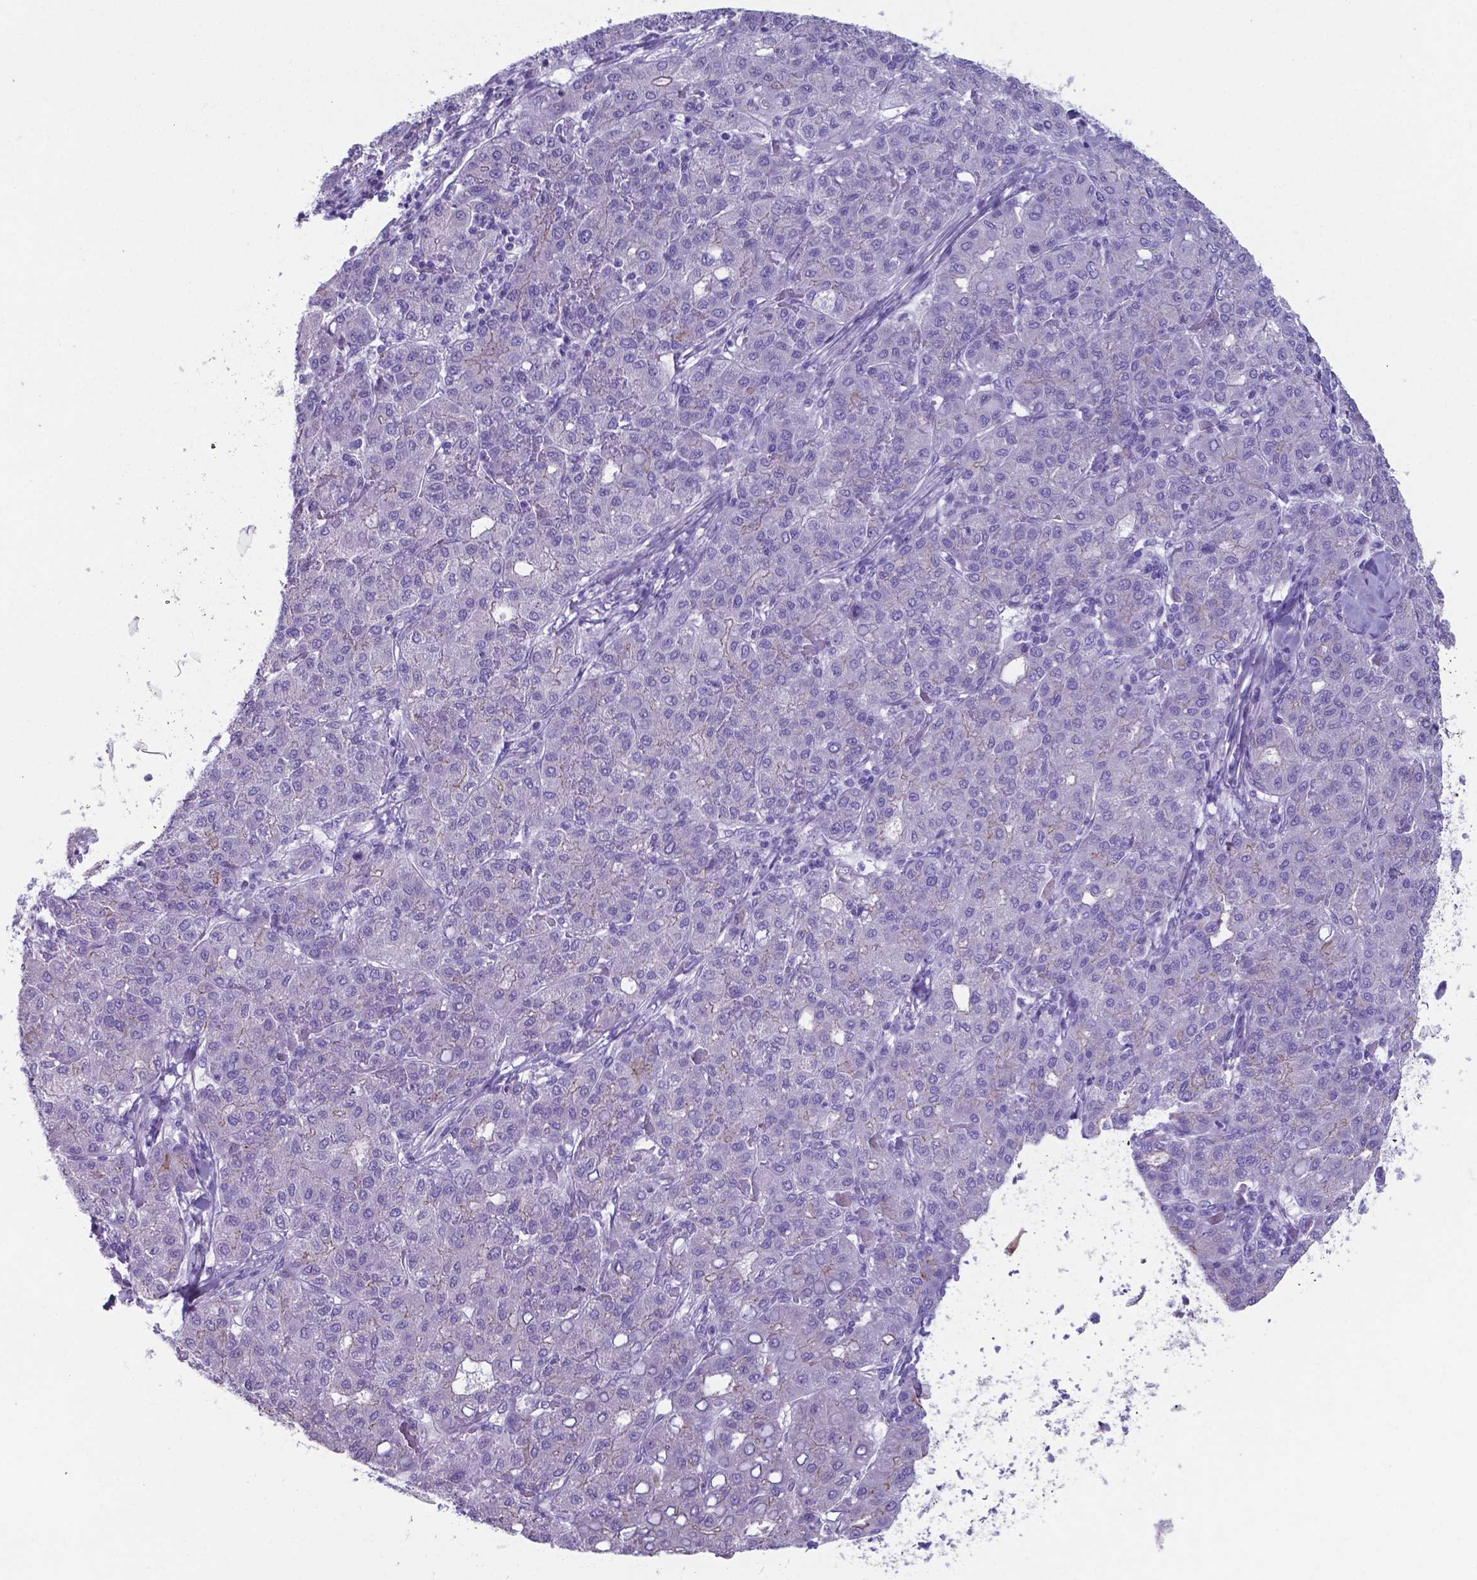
{"staining": {"intensity": "moderate", "quantity": "<25%", "location": "cytoplasmic/membranous"}, "tissue": "liver cancer", "cell_type": "Tumor cells", "image_type": "cancer", "snomed": [{"axis": "morphology", "description": "Carcinoma, Hepatocellular, NOS"}, {"axis": "topography", "description": "Liver"}], "caption": "Immunohistochemical staining of liver hepatocellular carcinoma exhibits low levels of moderate cytoplasmic/membranous expression in about <25% of tumor cells.", "gene": "AP5B1", "patient": {"sex": "male", "age": 65}}